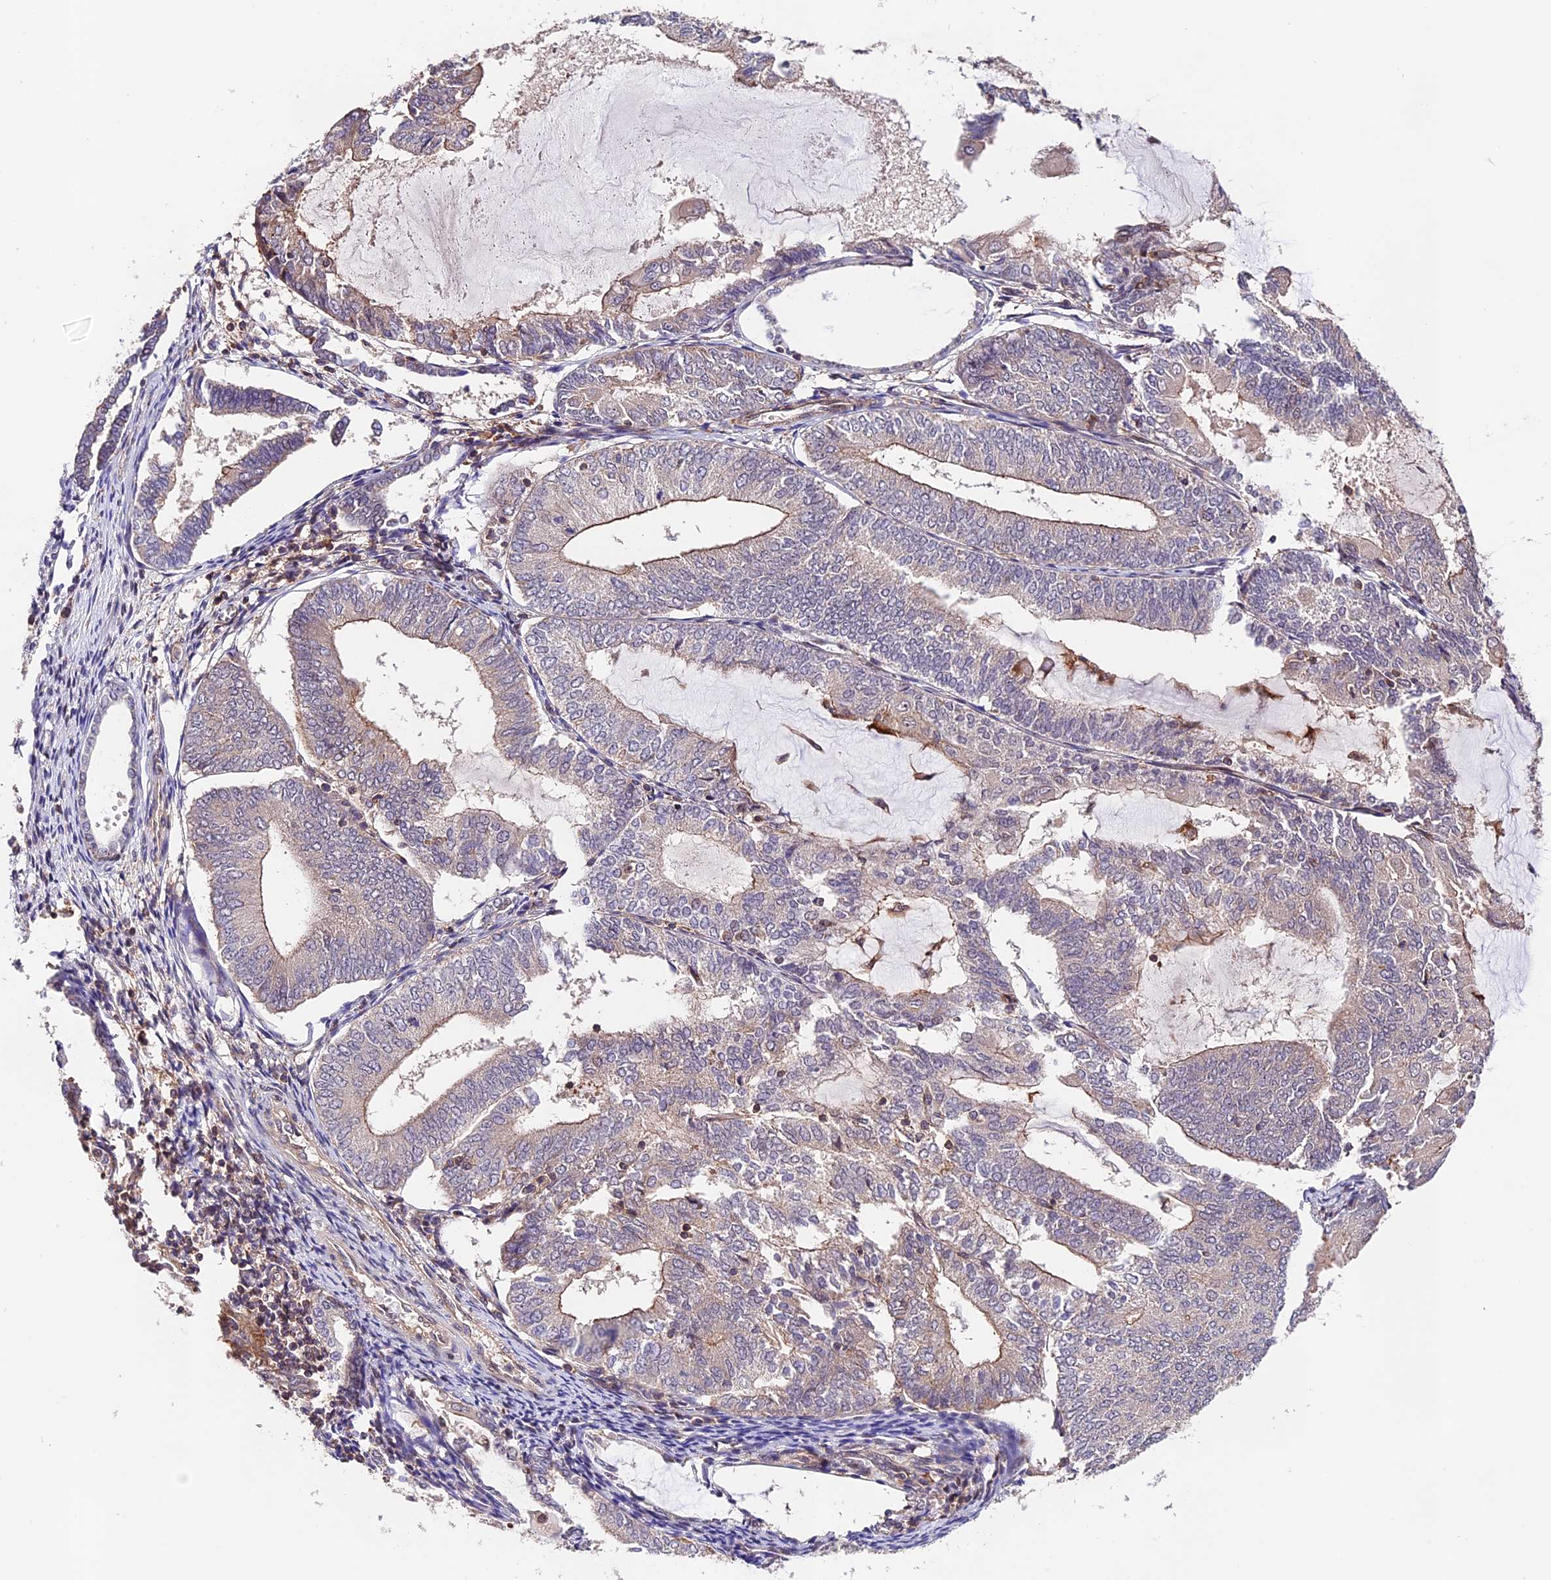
{"staining": {"intensity": "negative", "quantity": "none", "location": "none"}, "tissue": "endometrial cancer", "cell_type": "Tumor cells", "image_type": "cancer", "snomed": [{"axis": "morphology", "description": "Adenocarcinoma, NOS"}, {"axis": "topography", "description": "Endometrium"}], "caption": "Tumor cells show no significant protein positivity in endometrial cancer (adenocarcinoma).", "gene": "CACNA1H", "patient": {"sex": "female", "age": 81}}